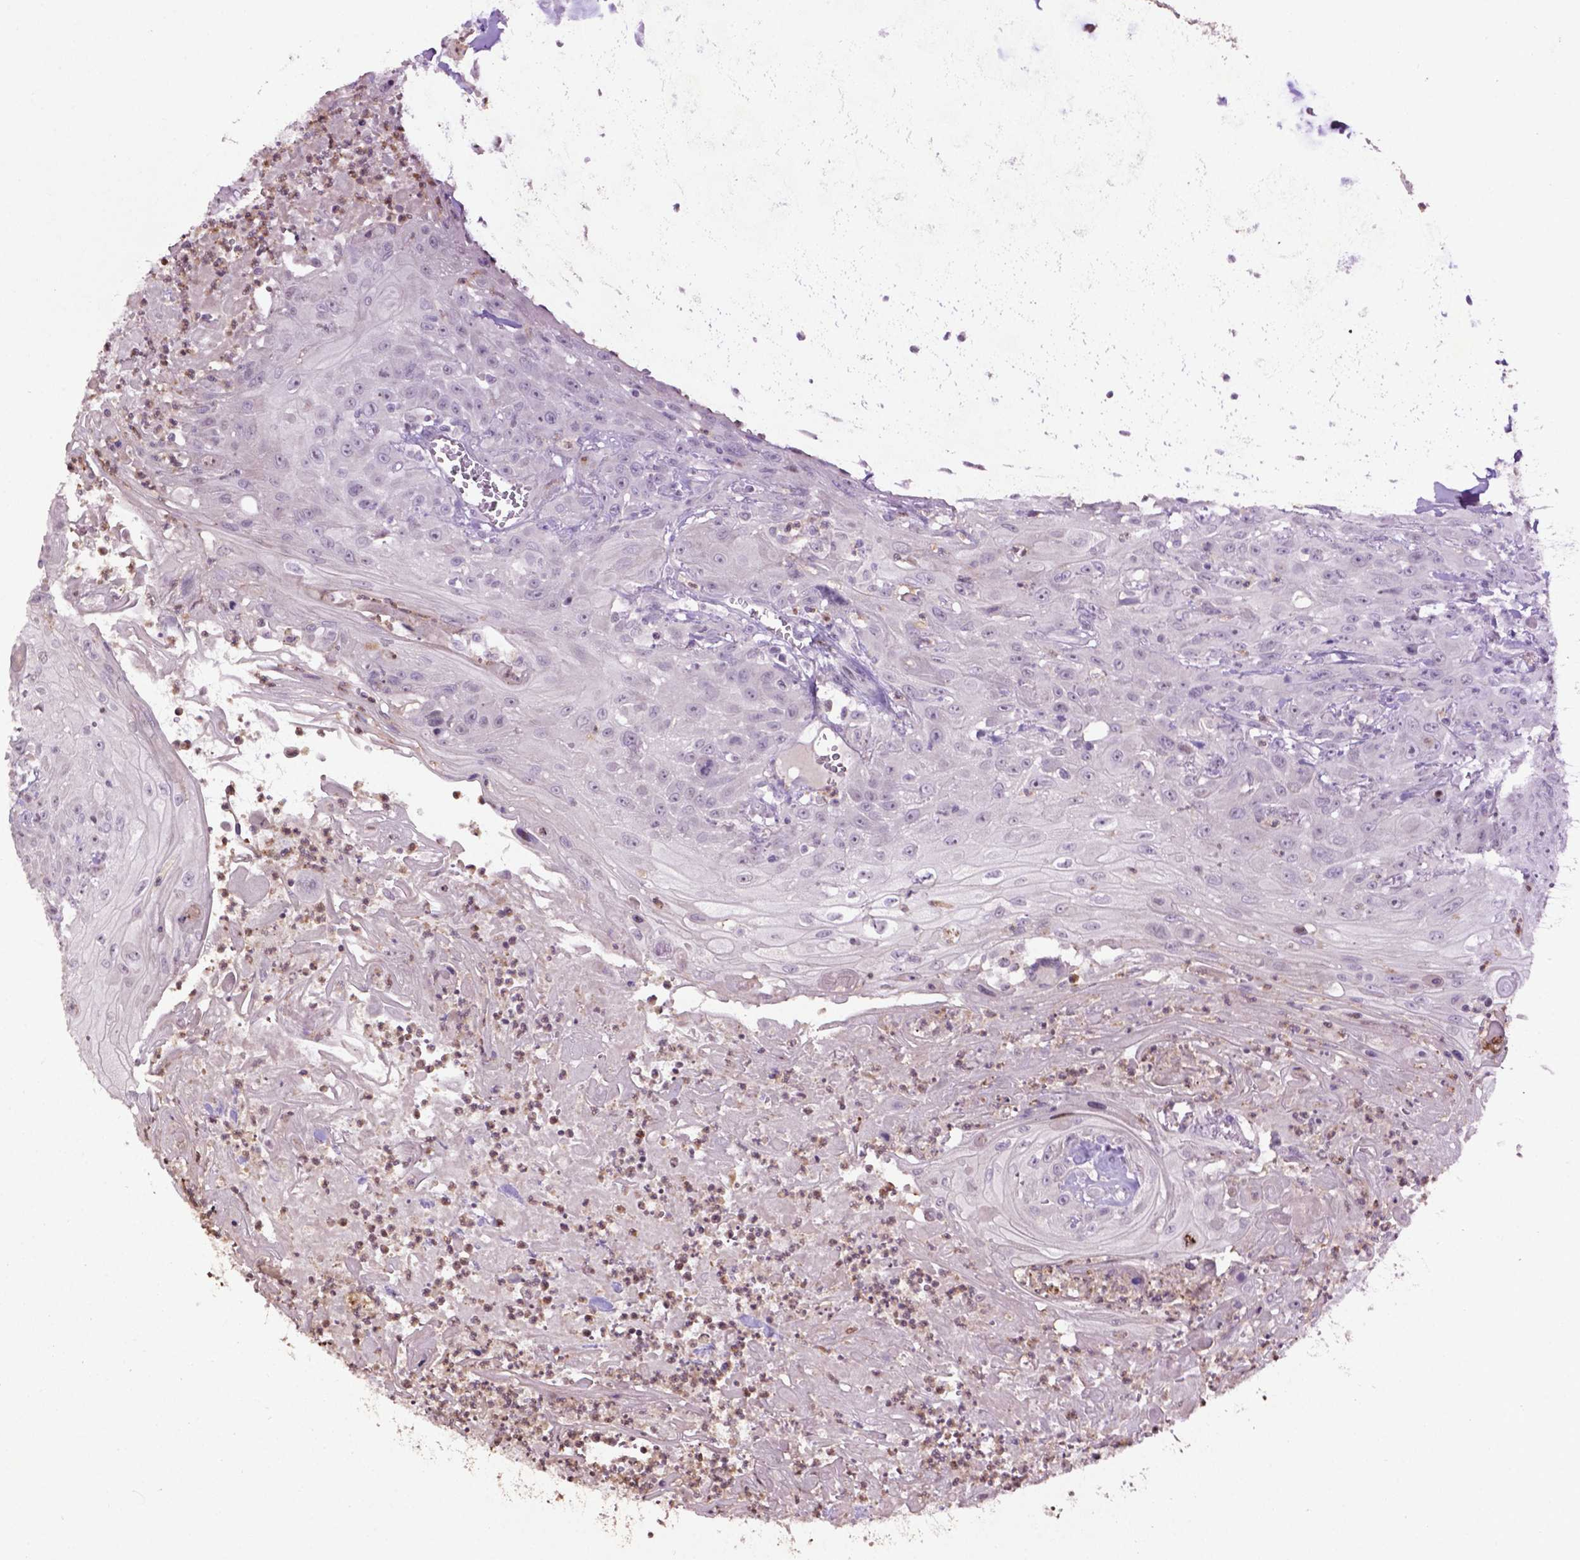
{"staining": {"intensity": "negative", "quantity": "none", "location": "none"}, "tissue": "head and neck cancer", "cell_type": "Tumor cells", "image_type": "cancer", "snomed": [{"axis": "morphology", "description": "Squamous cell carcinoma, NOS"}, {"axis": "topography", "description": "Skin"}, {"axis": "topography", "description": "Head-Neck"}], "caption": "DAB immunohistochemical staining of human squamous cell carcinoma (head and neck) reveals no significant expression in tumor cells.", "gene": "NTNG2", "patient": {"sex": "male", "age": 80}}